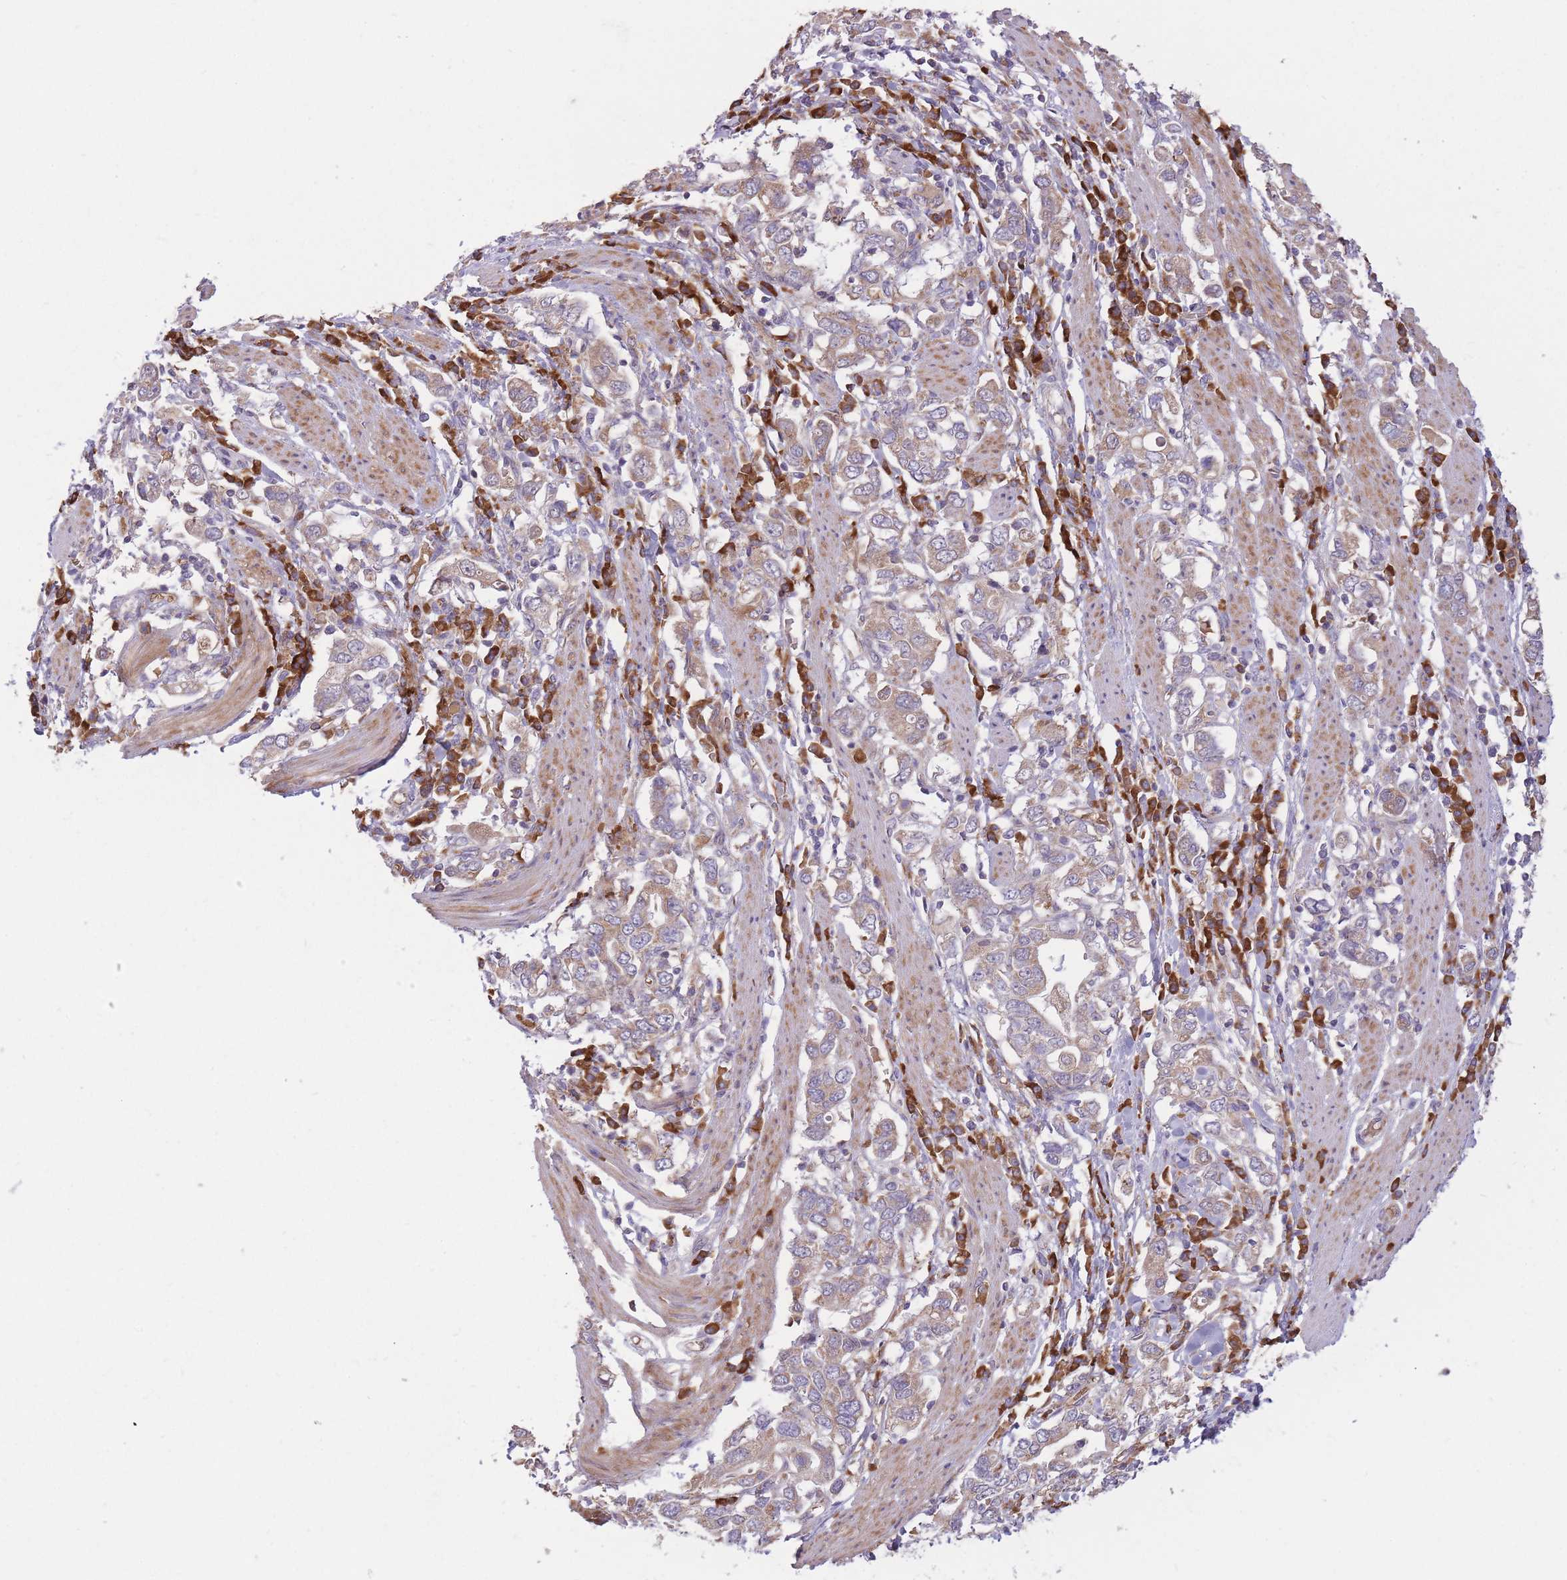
{"staining": {"intensity": "weak", "quantity": ">75%", "location": "cytoplasmic/membranous"}, "tissue": "stomach cancer", "cell_type": "Tumor cells", "image_type": "cancer", "snomed": [{"axis": "morphology", "description": "Adenocarcinoma, NOS"}, {"axis": "topography", "description": "Stomach, upper"}, {"axis": "topography", "description": "Stomach"}], "caption": "A high-resolution micrograph shows immunohistochemistry staining of stomach adenocarcinoma, which displays weak cytoplasmic/membranous expression in approximately >75% of tumor cells.", "gene": "POLR3F", "patient": {"sex": "male", "age": 62}}